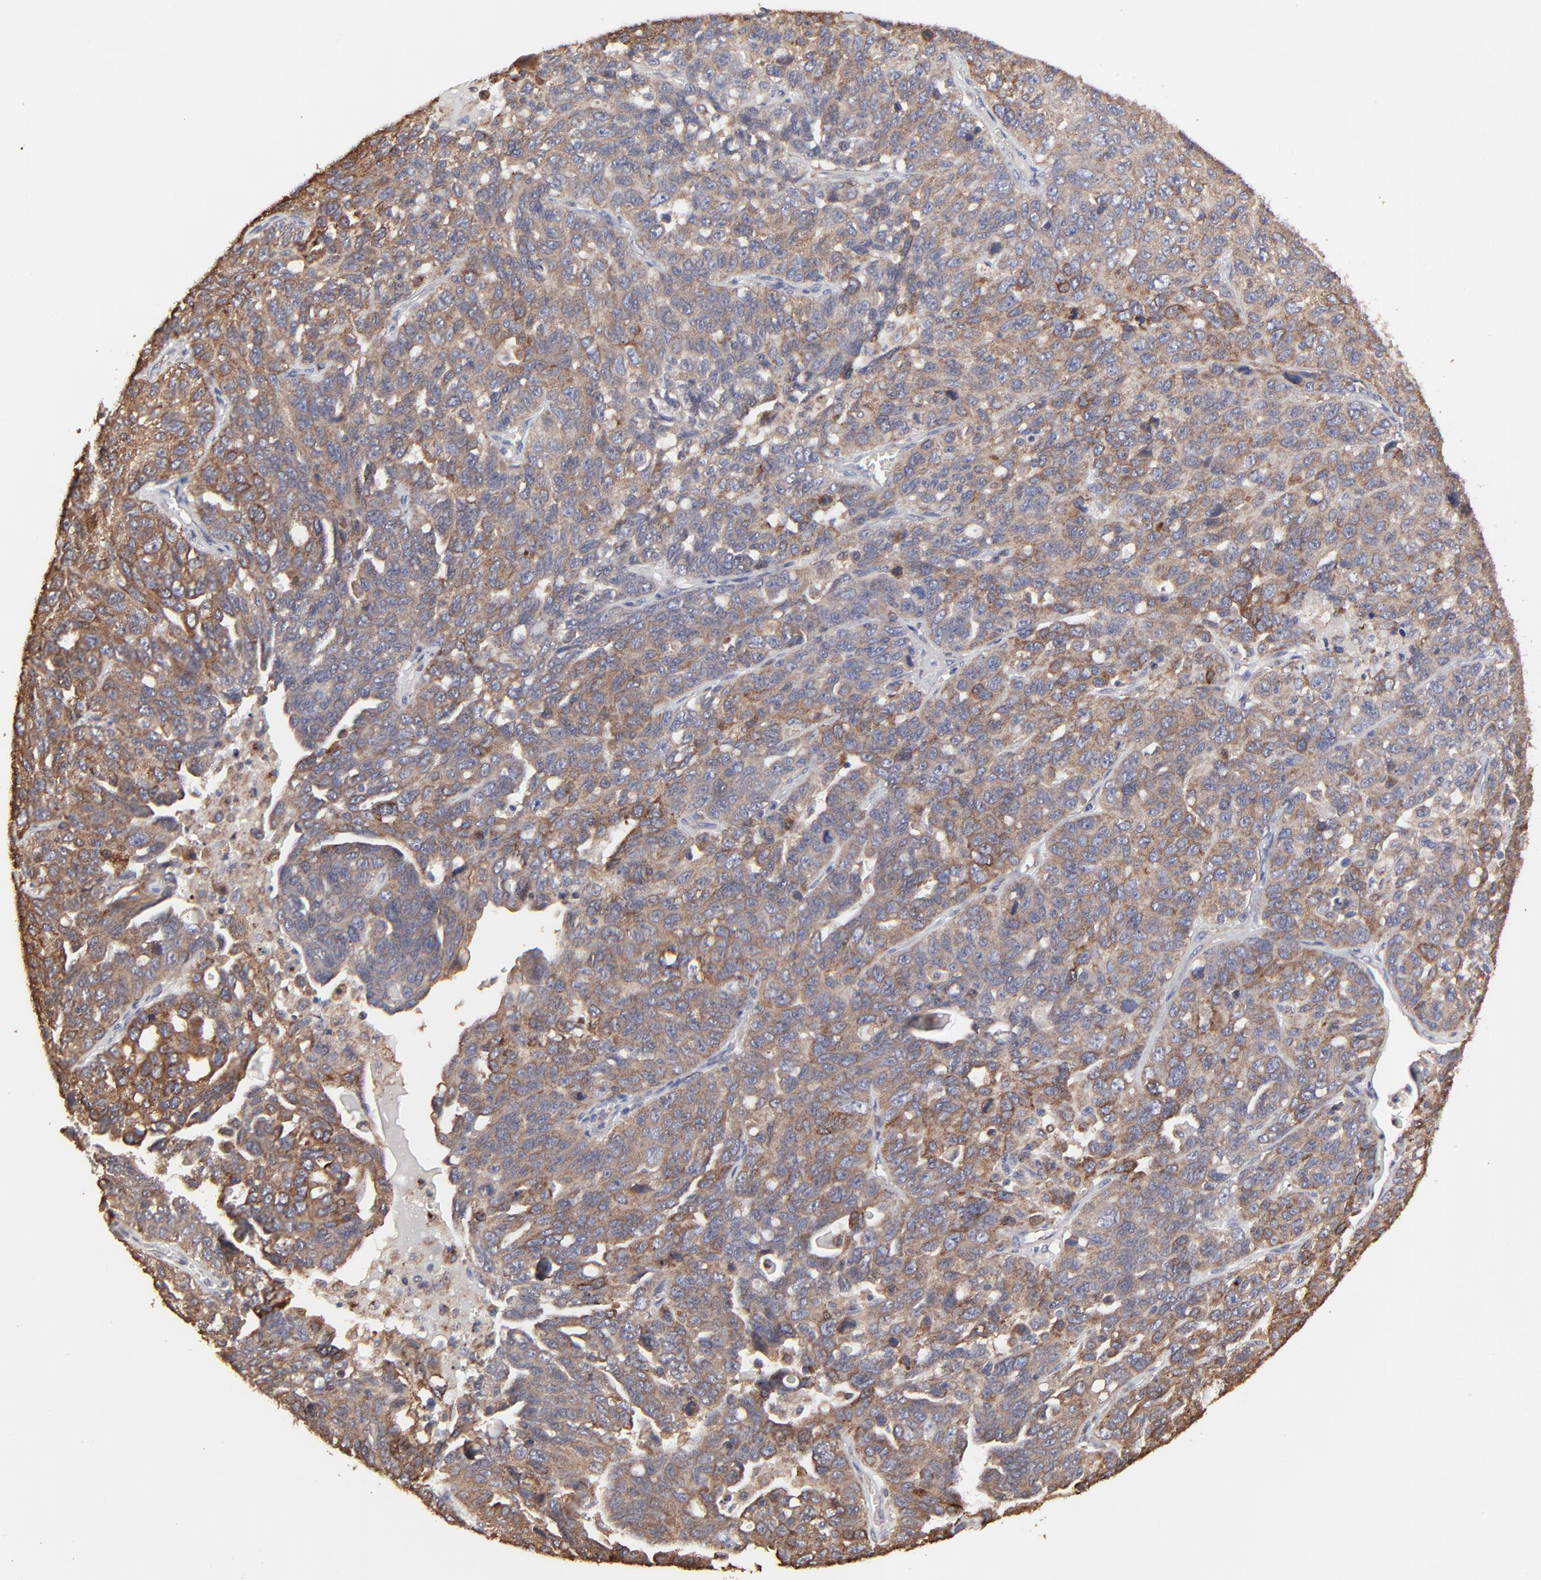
{"staining": {"intensity": "moderate", "quantity": ">75%", "location": "cytoplasmic/membranous"}, "tissue": "ovarian cancer", "cell_type": "Tumor cells", "image_type": "cancer", "snomed": [{"axis": "morphology", "description": "Cystadenocarcinoma, serous, NOS"}, {"axis": "topography", "description": "Ovary"}], "caption": "Immunohistochemical staining of serous cystadenocarcinoma (ovarian) shows medium levels of moderate cytoplasmic/membranous protein expression in approximately >75% of tumor cells. The protein is stained brown, and the nuclei are stained in blue (DAB IHC with brightfield microscopy, high magnification).", "gene": "ELP2", "patient": {"sex": "female", "age": 71}}